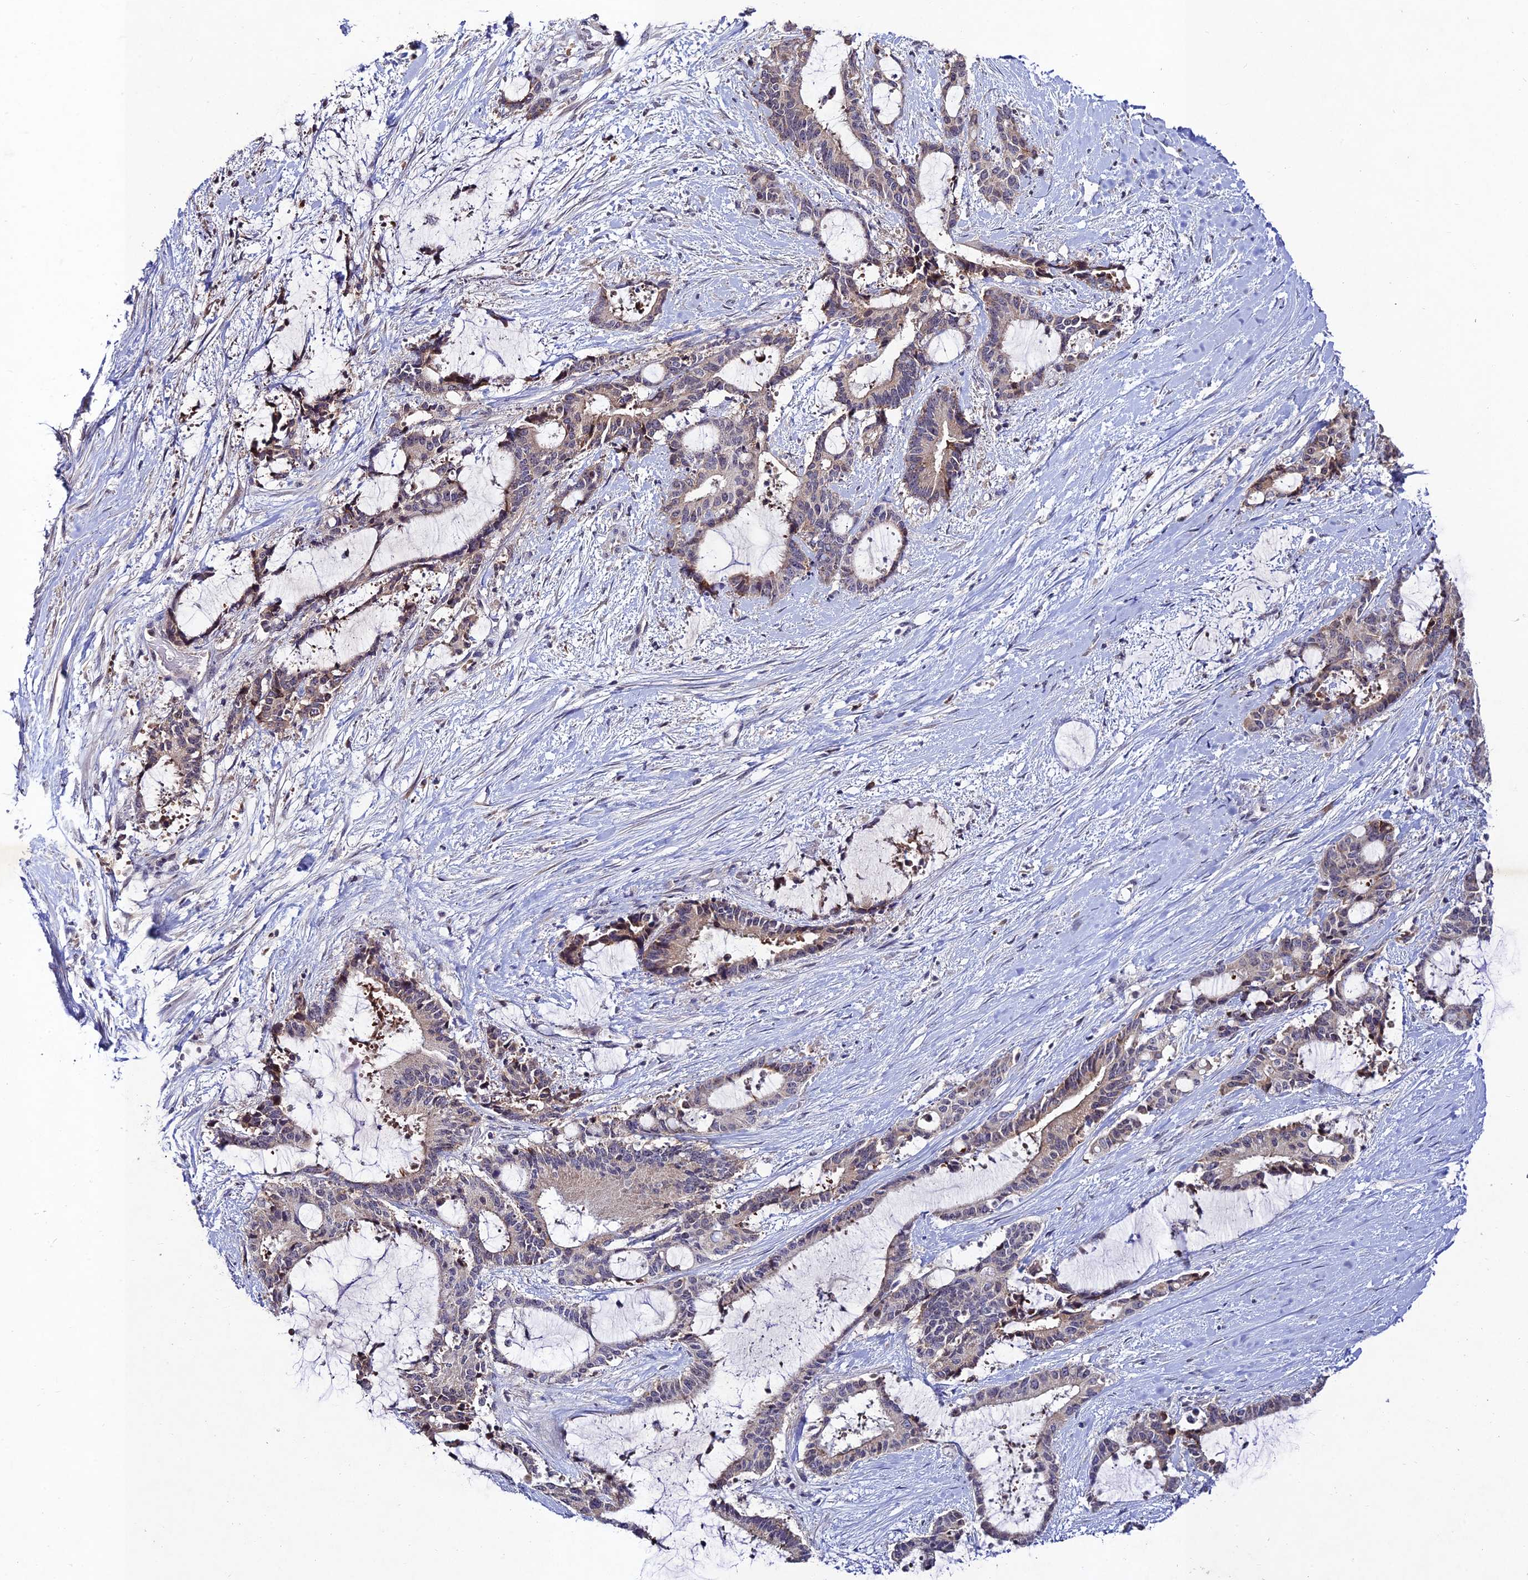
{"staining": {"intensity": "weak", "quantity": "<25%", "location": "cytoplasmic/membranous"}, "tissue": "liver cancer", "cell_type": "Tumor cells", "image_type": "cancer", "snomed": [{"axis": "morphology", "description": "Normal tissue, NOS"}, {"axis": "morphology", "description": "Cholangiocarcinoma"}, {"axis": "topography", "description": "Liver"}, {"axis": "topography", "description": "Peripheral nerve tissue"}], "caption": "There is no significant staining in tumor cells of liver cancer.", "gene": "CHST5", "patient": {"sex": "female", "age": 73}}